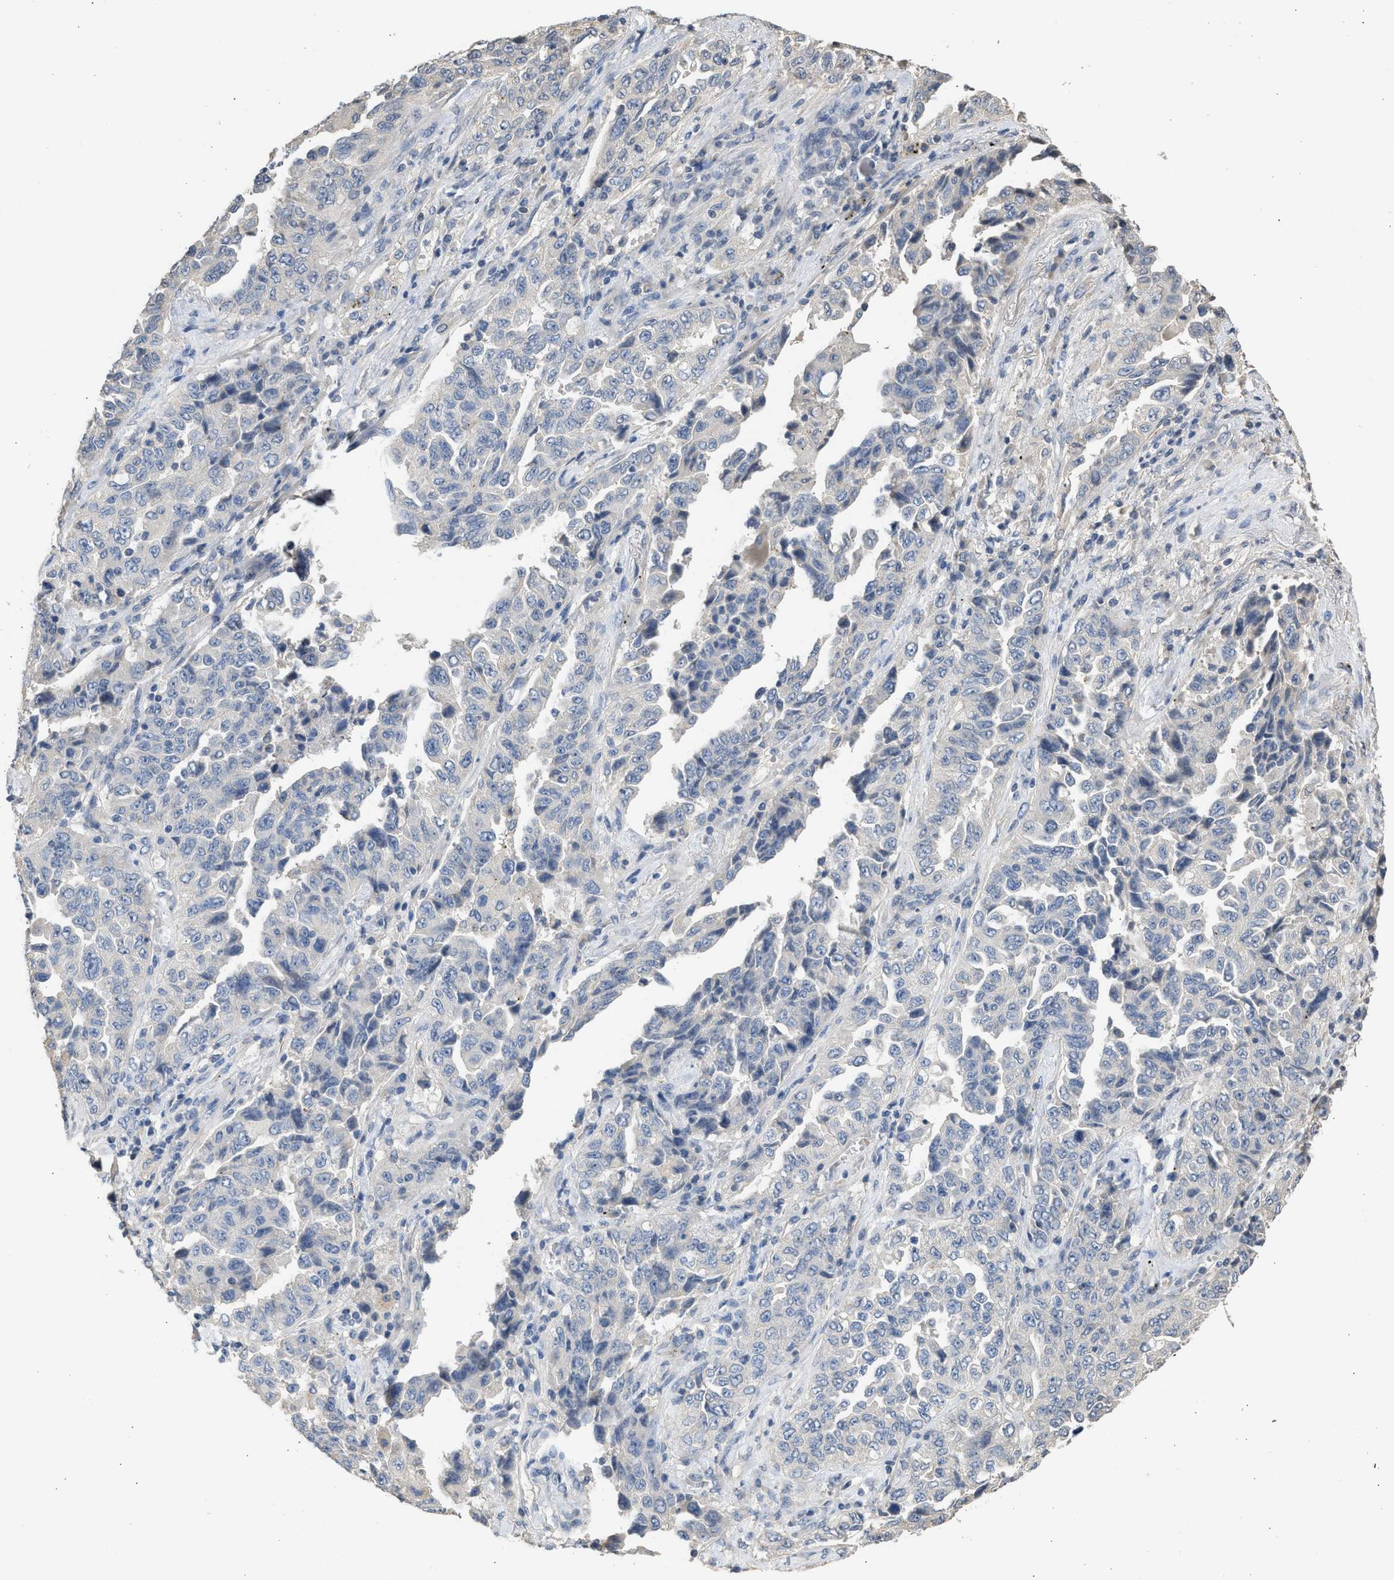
{"staining": {"intensity": "negative", "quantity": "none", "location": "none"}, "tissue": "lung cancer", "cell_type": "Tumor cells", "image_type": "cancer", "snomed": [{"axis": "morphology", "description": "Adenocarcinoma, NOS"}, {"axis": "topography", "description": "Lung"}], "caption": "Lung adenocarcinoma was stained to show a protein in brown. There is no significant positivity in tumor cells.", "gene": "SULT2A1", "patient": {"sex": "female", "age": 51}}